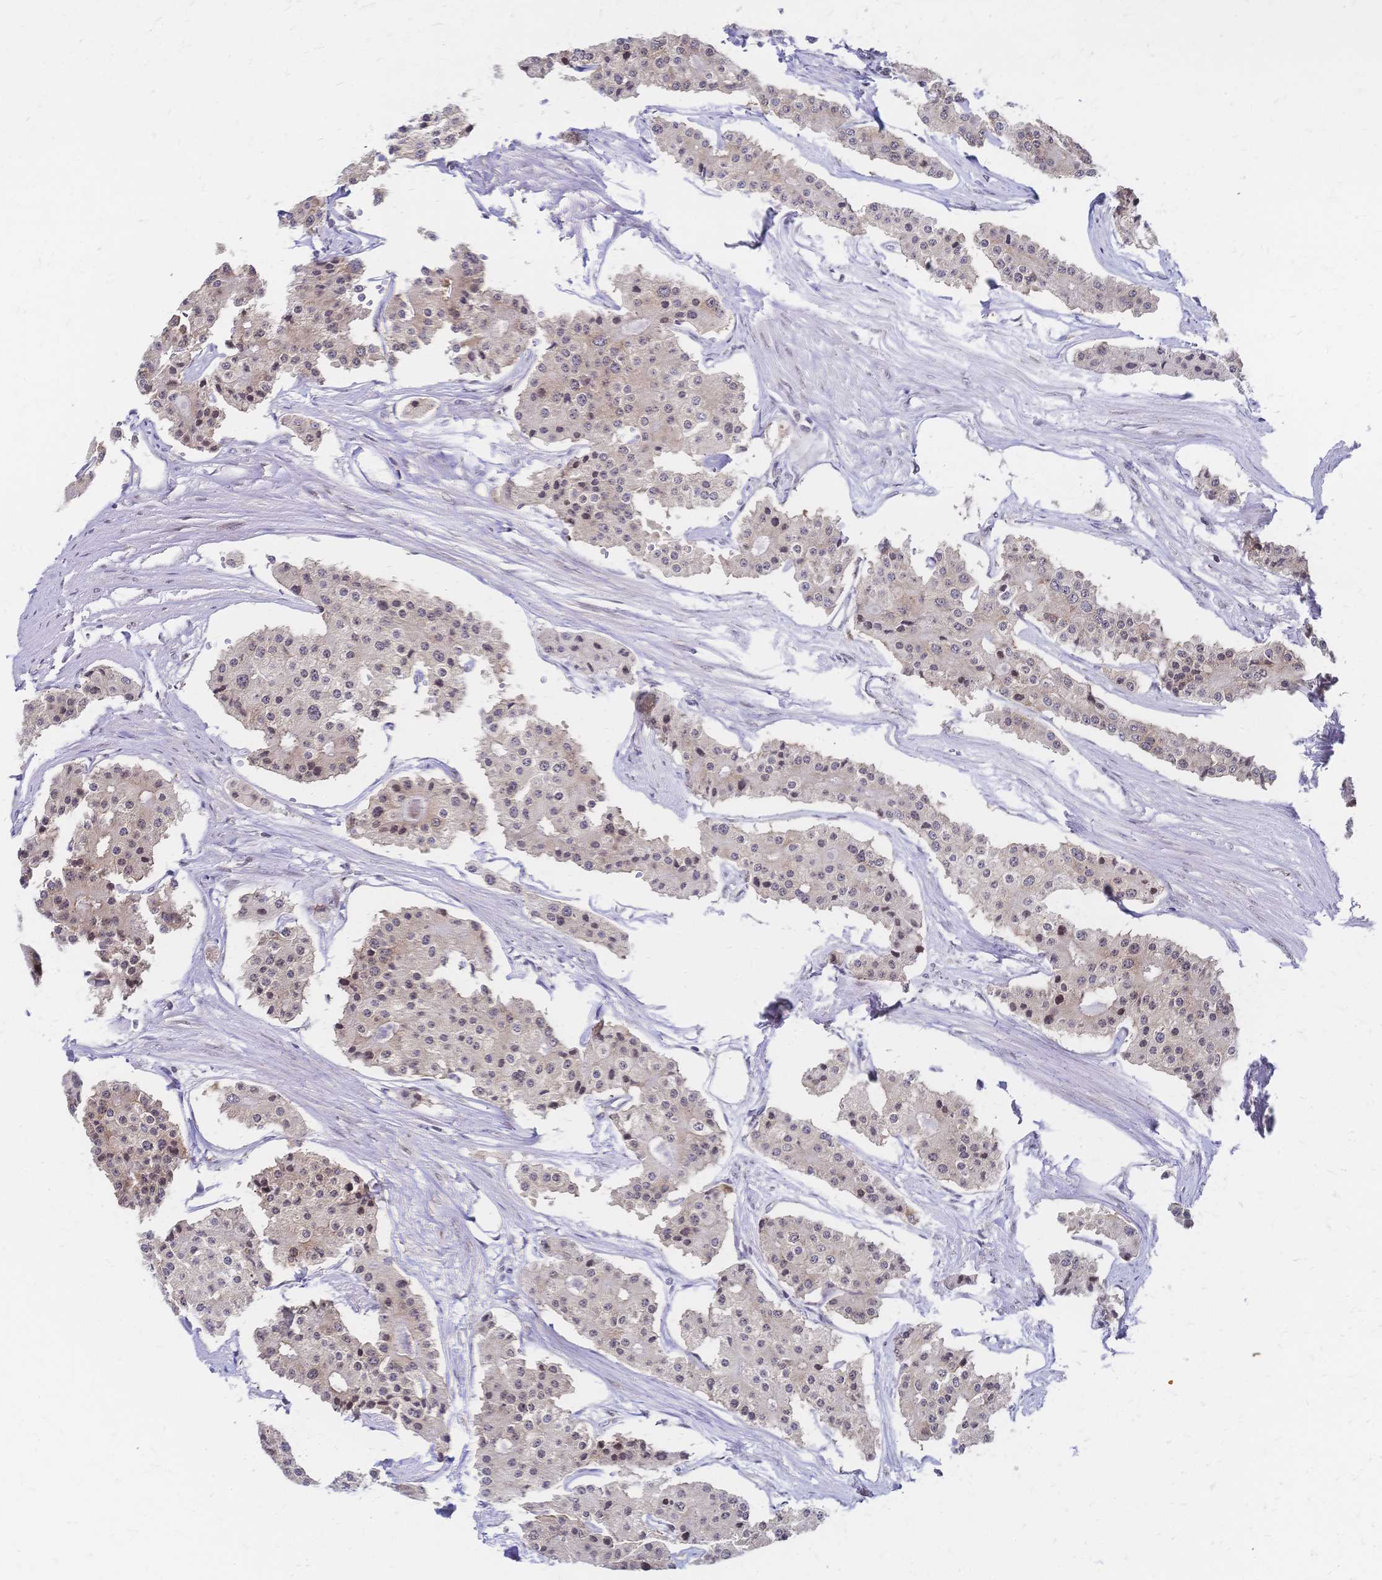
{"staining": {"intensity": "negative", "quantity": "none", "location": "none"}, "tissue": "carcinoid", "cell_type": "Tumor cells", "image_type": "cancer", "snomed": [{"axis": "morphology", "description": "Carcinoid, malignant, NOS"}, {"axis": "topography", "description": "Small intestine"}], "caption": "Human carcinoid stained for a protein using IHC exhibits no positivity in tumor cells.", "gene": "CBX7", "patient": {"sex": "female", "age": 65}}